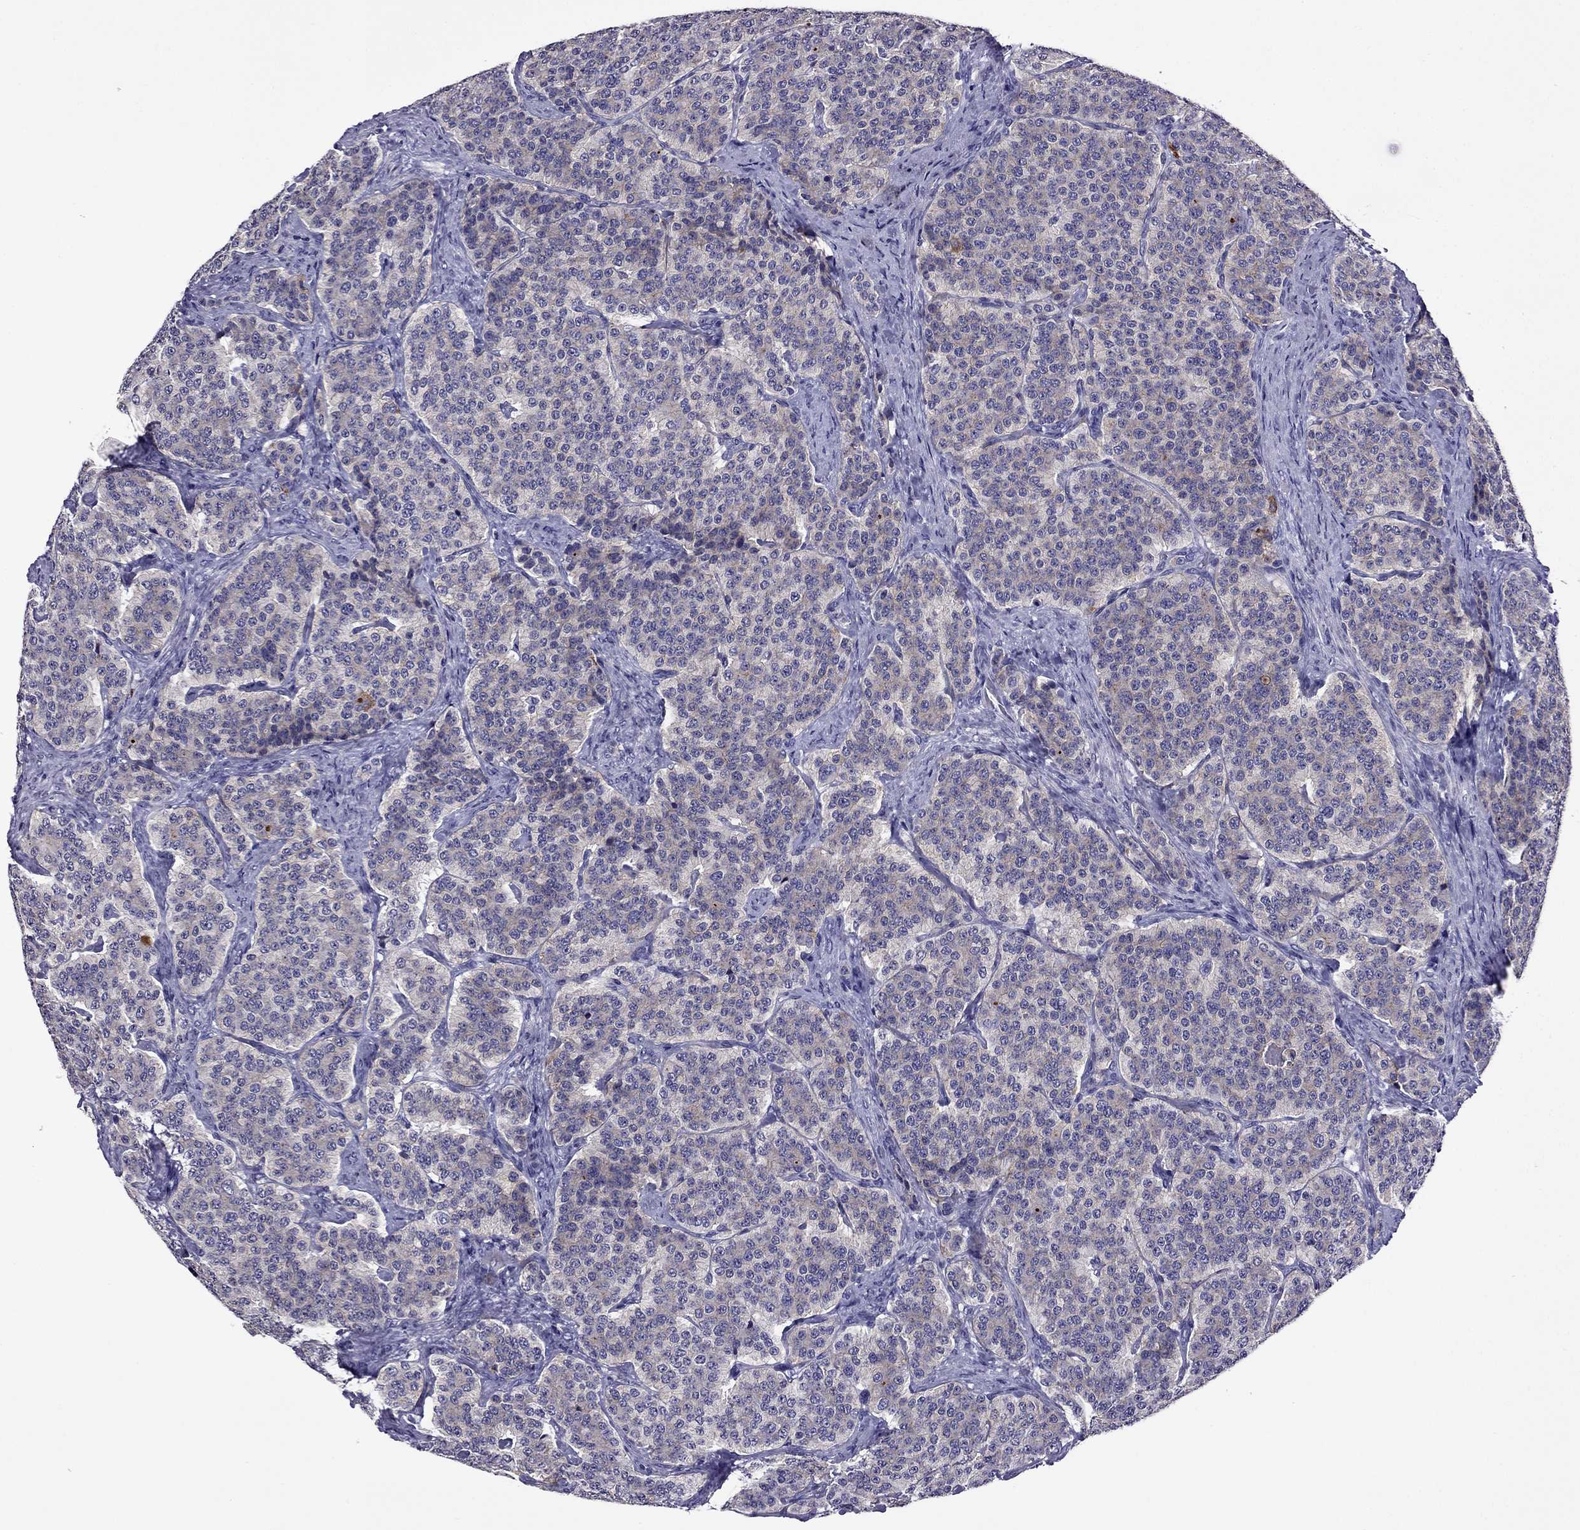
{"staining": {"intensity": "weak", "quantity": "<25%", "location": "cytoplasmic/membranous"}, "tissue": "carcinoid", "cell_type": "Tumor cells", "image_type": "cancer", "snomed": [{"axis": "morphology", "description": "Carcinoid, malignant, NOS"}, {"axis": "topography", "description": "Small intestine"}], "caption": "DAB (3,3'-diaminobenzidine) immunohistochemical staining of carcinoid (malignant) shows no significant staining in tumor cells. (Brightfield microscopy of DAB immunohistochemistry (IHC) at high magnification).", "gene": "SPTBN4", "patient": {"sex": "female", "age": 58}}